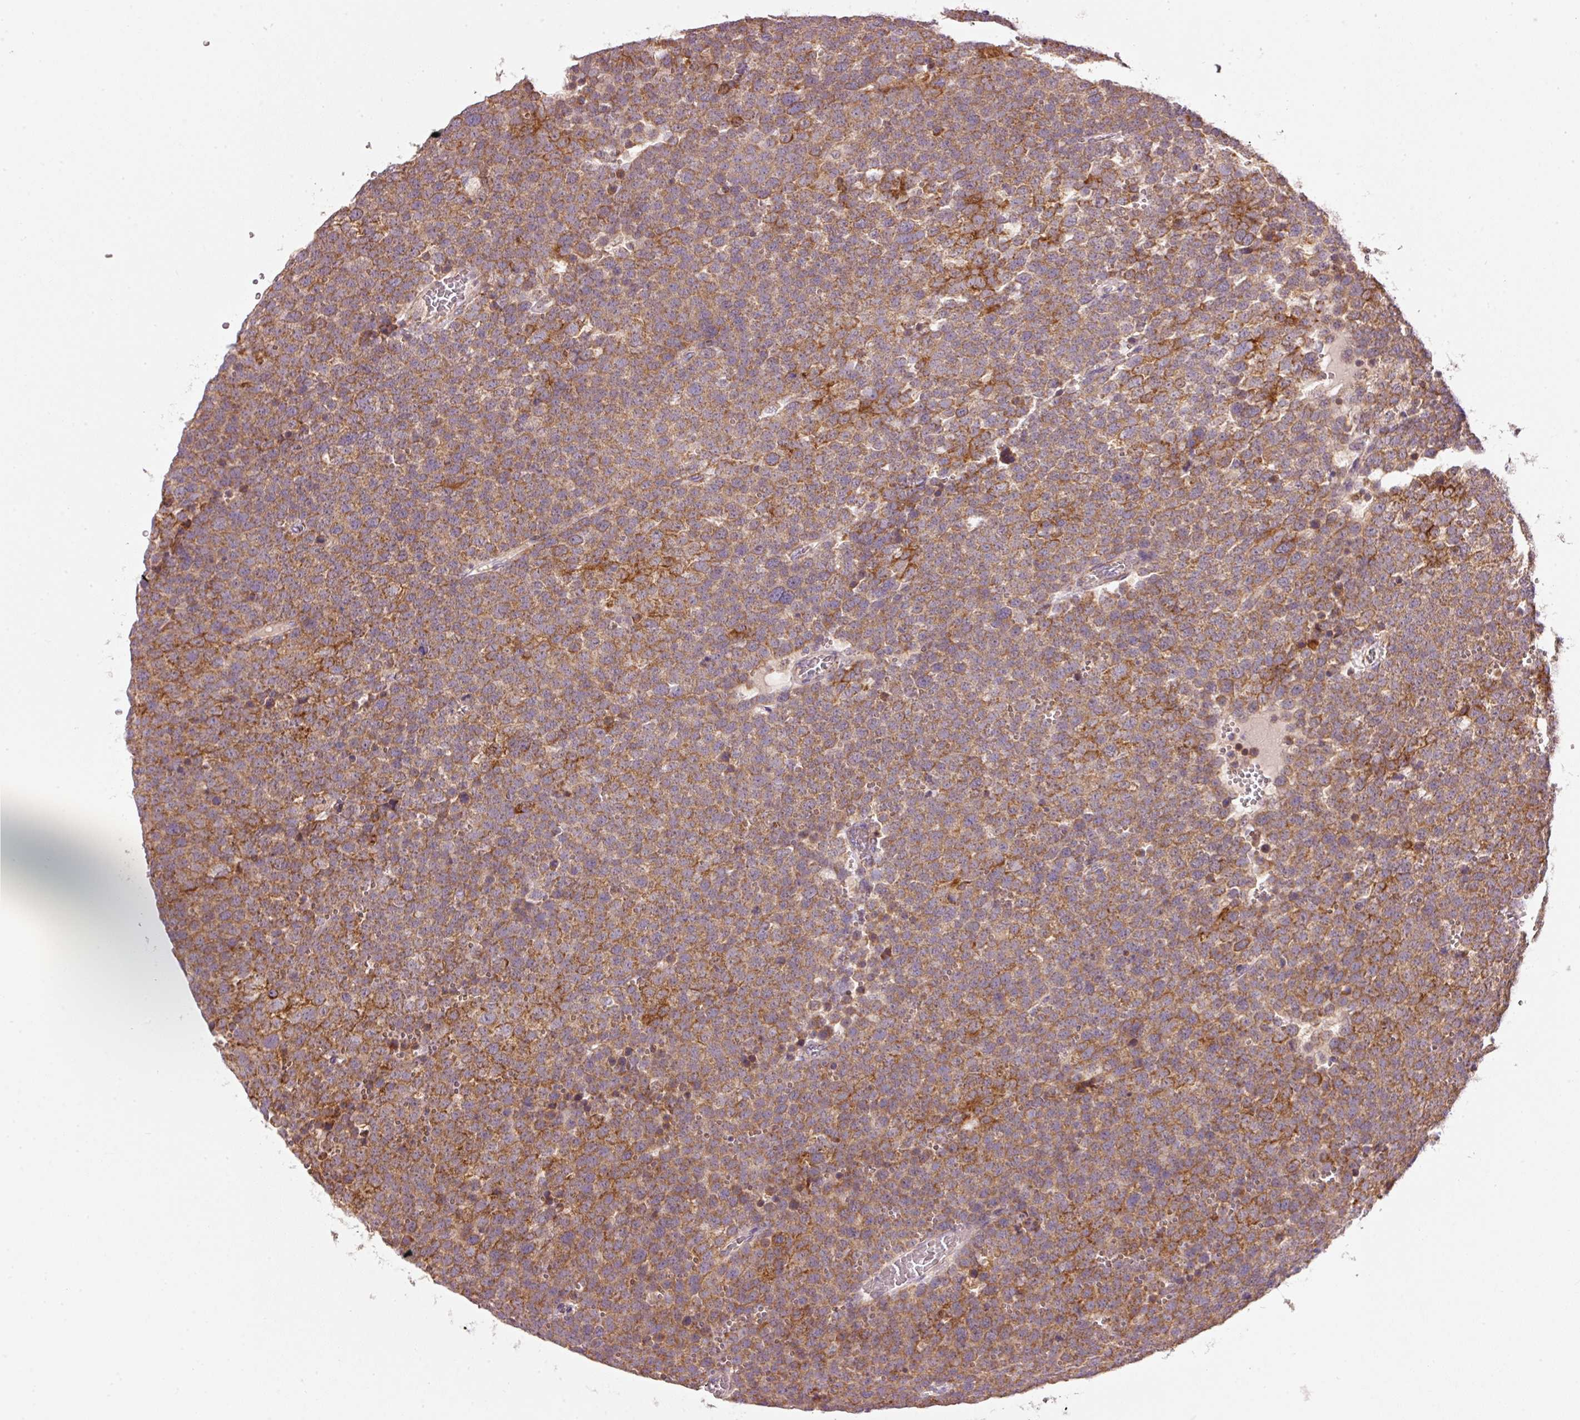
{"staining": {"intensity": "moderate", "quantity": ">75%", "location": "cytoplasmic/membranous"}, "tissue": "testis cancer", "cell_type": "Tumor cells", "image_type": "cancer", "snomed": [{"axis": "morphology", "description": "Seminoma, NOS"}, {"axis": "topography", "description": "Testis"}], "caption": "Protein expression analysis of seminoma (testis) shows moderate cytoplasmic/membranous positivity in about >75% of tumor cells.", "gene": "FAM78B", "patient": {"sex": "male", "age": 71}}